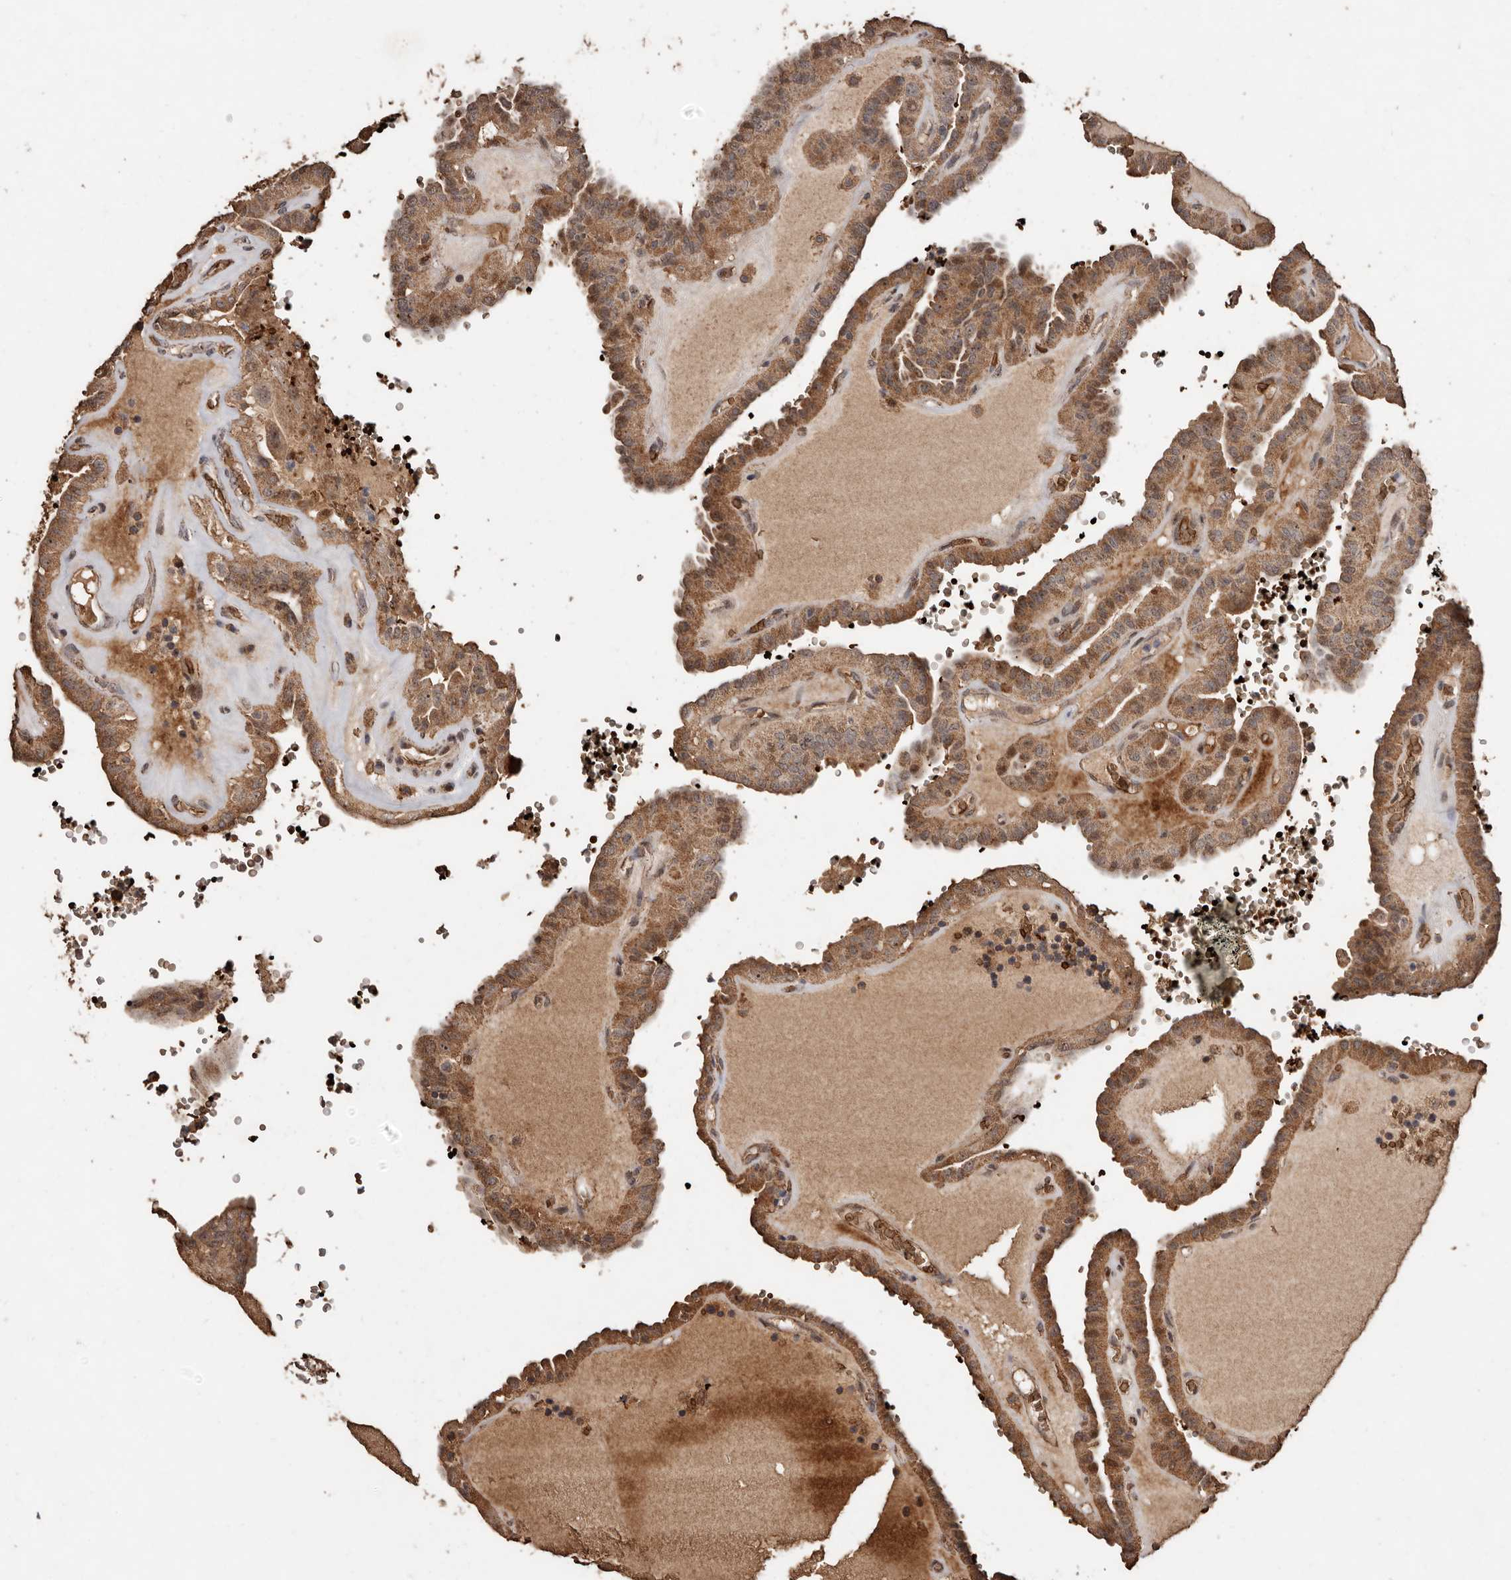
{"staining": {"intensity": "moderate", "quantity": ">75%", "location": "cytoplasmic/membranous"}, "tissue": "thyroid cancer", "cell_type": "Tumor cells", "image_type": "cancer", "snomed": [{"axis": "morphology", "description": "Papillary adenocarcinoma, NOS"}, {"axis": "topography", "description": "Thyroid gland"}], "caption": "Thyroid papillary adenocarcinoma tissue shows moderate cytoplasmic/membranous positivity in approximately >75% of tumor cells, visualized by immunohistochemistry.", "gene": "GRAMD2A", "patient": {"sex": "male", "age": 77}}